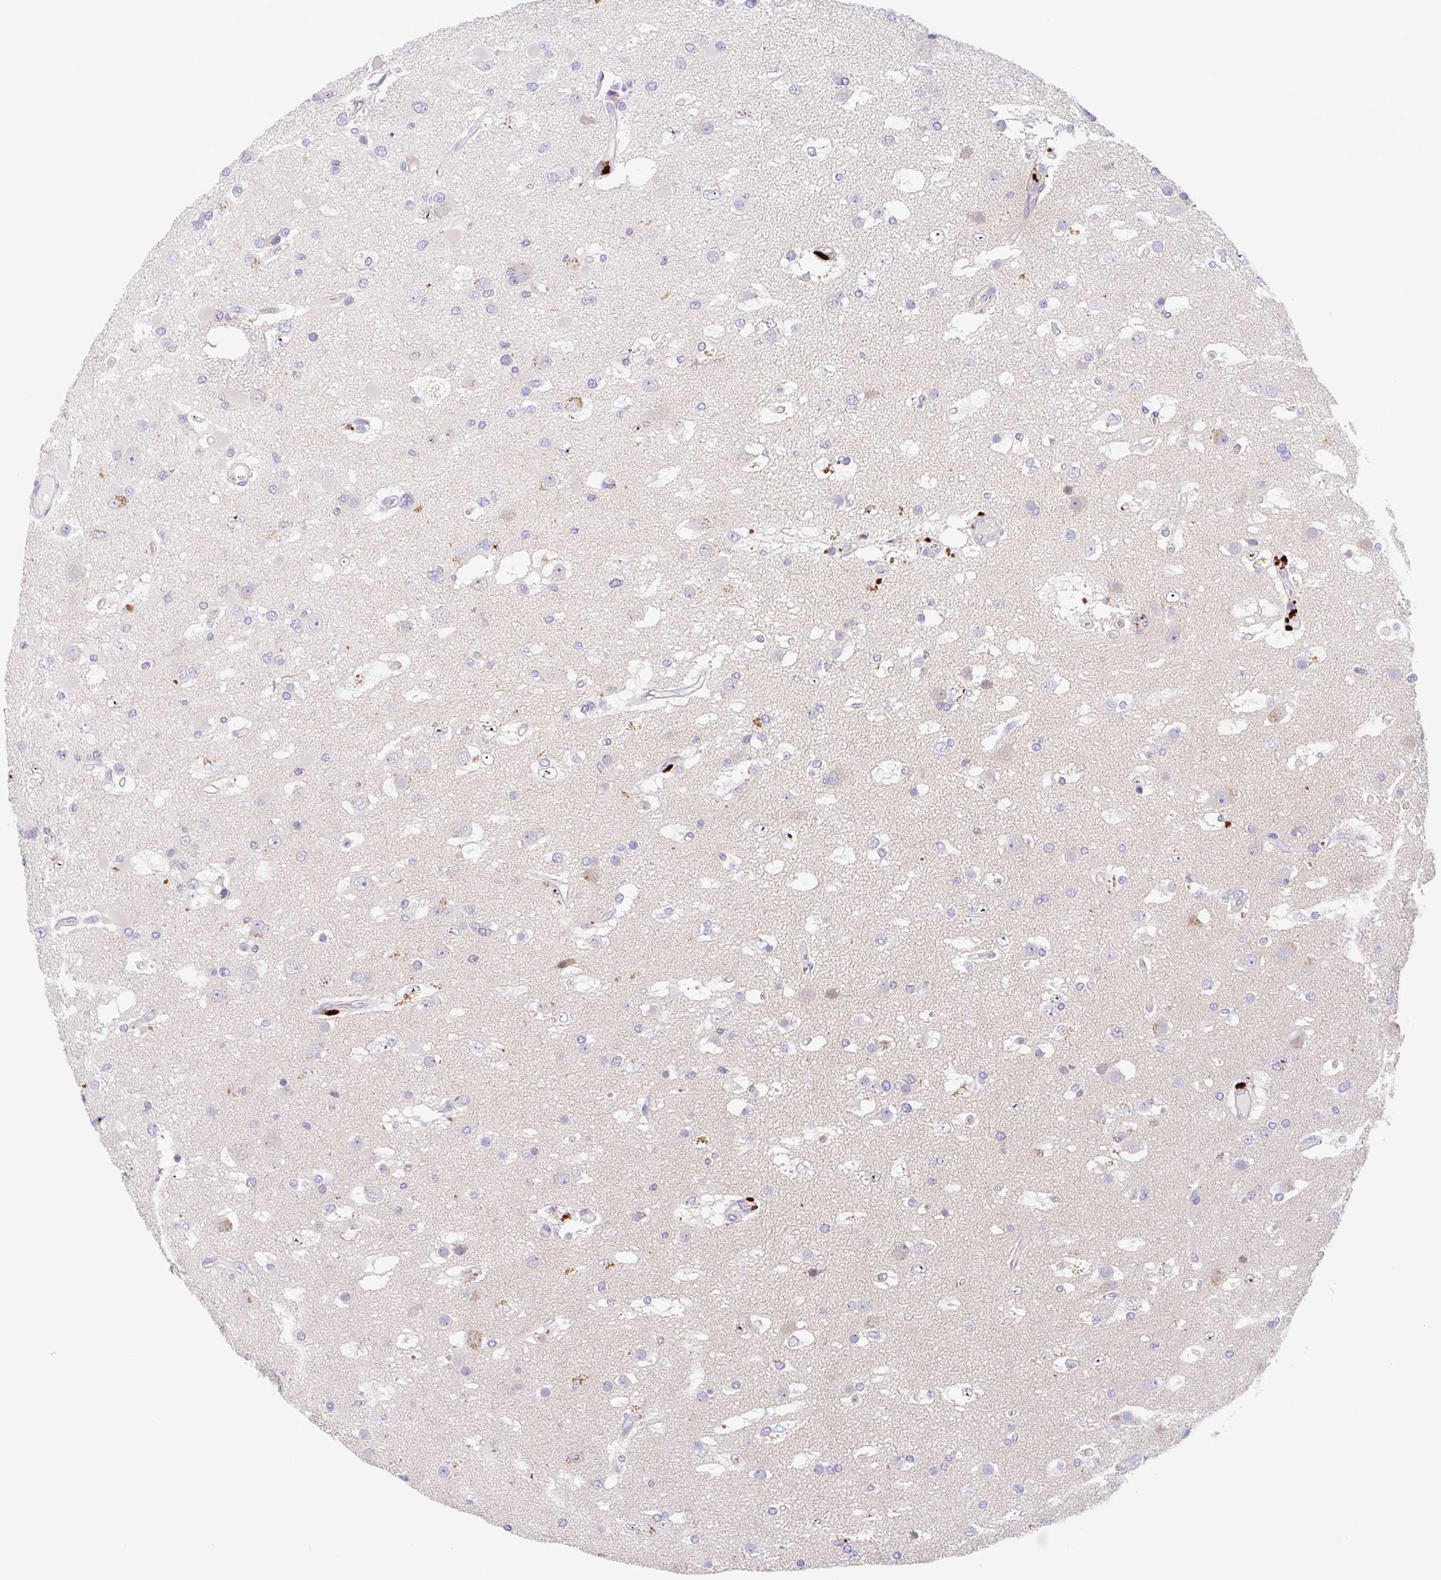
{"staining": {"intensity": "negative", "quantity": "none", "location": "none"}, "tissue": "glioma", "cell_type": "Tumor cells", "image_type": "cancer", "snomed": [{"axis": "morphology", "description": "Glioma, malignant, High grade"}, {"axis": "topography", "description": "Brain"}], "caption": "High magnification brightfield microscopy of glioma stained with DAB (brown) and counterstained with hematoxylin (blue): tumor cells show no significant expression.", "gene": "TMEM86A", "patient": {"sex": "male", "age": 53}}